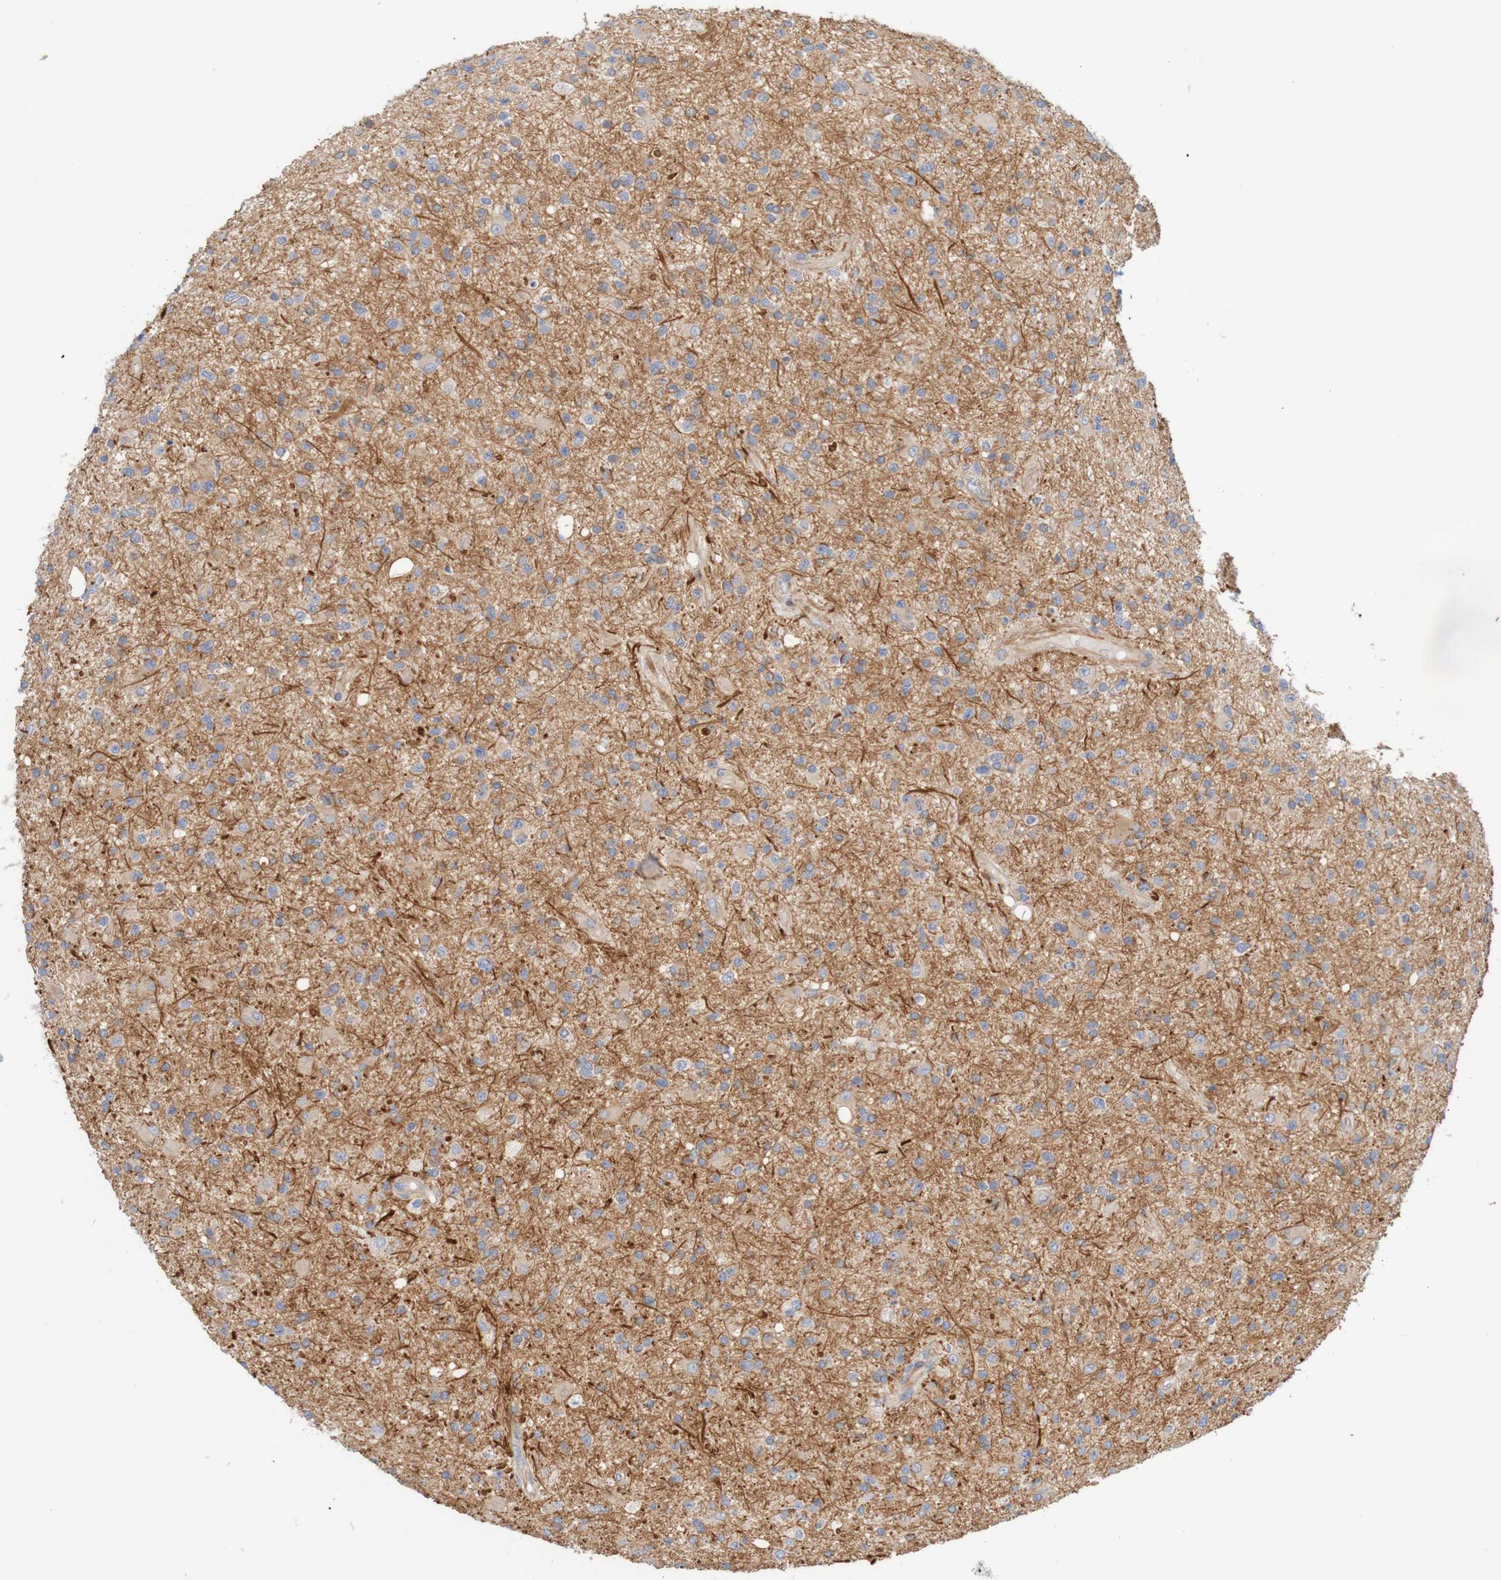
{"staining": {"intensity": "weak", "quantity": ">75%", "location": "cytoplasmic/membranous"}, "tissue": "glioma", "cell_type": "Tumor cells", "image_type": "cancer", "snomed": [{"axis": "morphology", "description": "Glioma, malignant, High grade"}, {"axis": "topography", "description": "Brain"}], "caption": "IHC staining of malignant glioma (high-grade), which exhibits low levels of weak cytoplasmic/membranous positivity in about >75% of tumor cells indicating weak cytoplasmic/membranous protein expression. The staining was performed using DAB (brown) for protein detection and nuclei were counterstained in hematoxylin (blue).", "gene": "KRT23", "patient": {"sex": "male", "age": 33}}